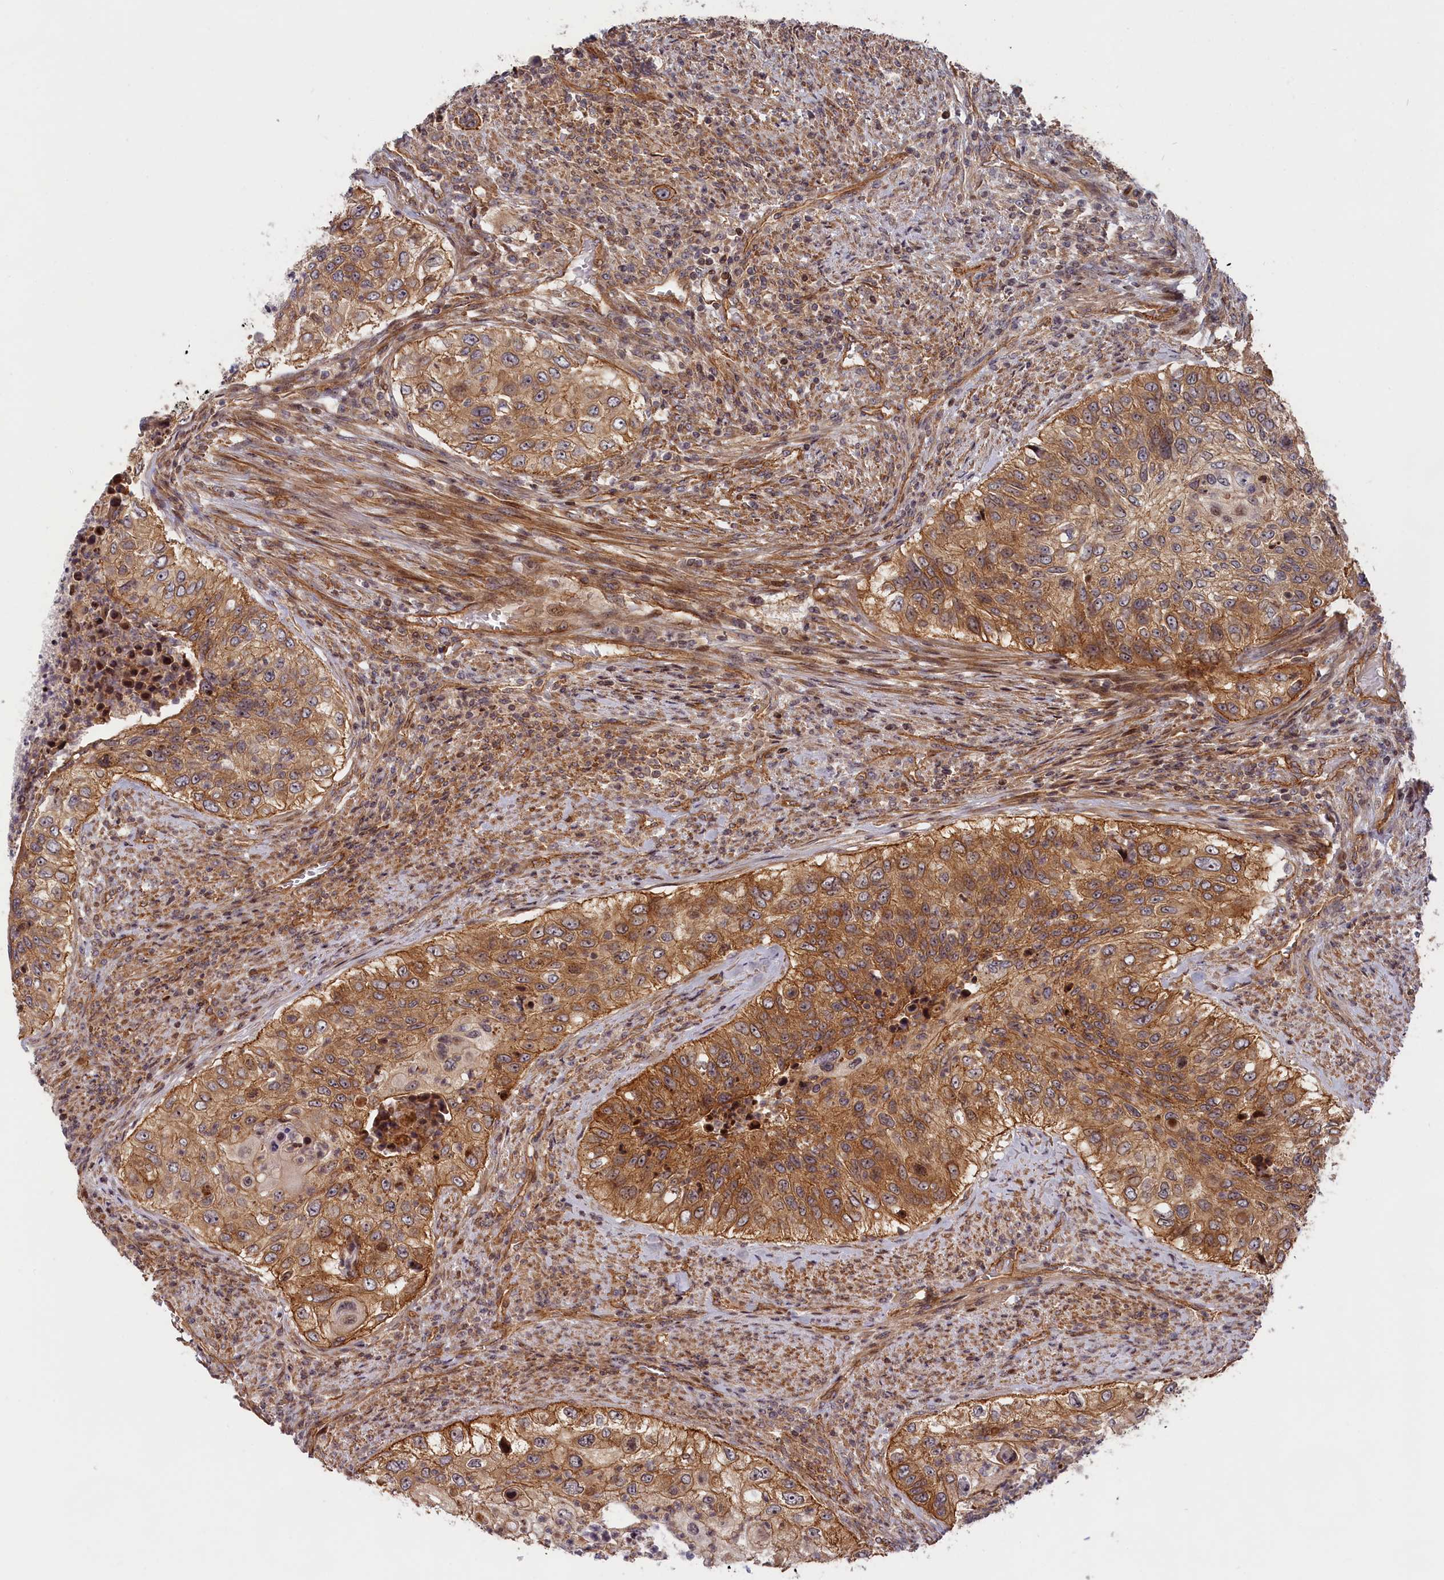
{"staining": {"intensity": "moderate", "quantity": ">75%", "location": "cytoplasmic/membranous"}, "tissue": "urothelial cancer", "cell_type": "Tumor cells", "image_type": "cancer", "snomed": [{"axis": "morphology", "description": "Urothelial carcinoma, High grade"}, {"axis": "topography", "description": "Urinary bladder"}], "caption": "Protein expression analysis of human urothelial cancer reveals moderate cytoplasmic/membranous expression in approximately >75% of tumor cells.", "gene": "CEP44", "patient": {"sex": "female", "age": 60}}